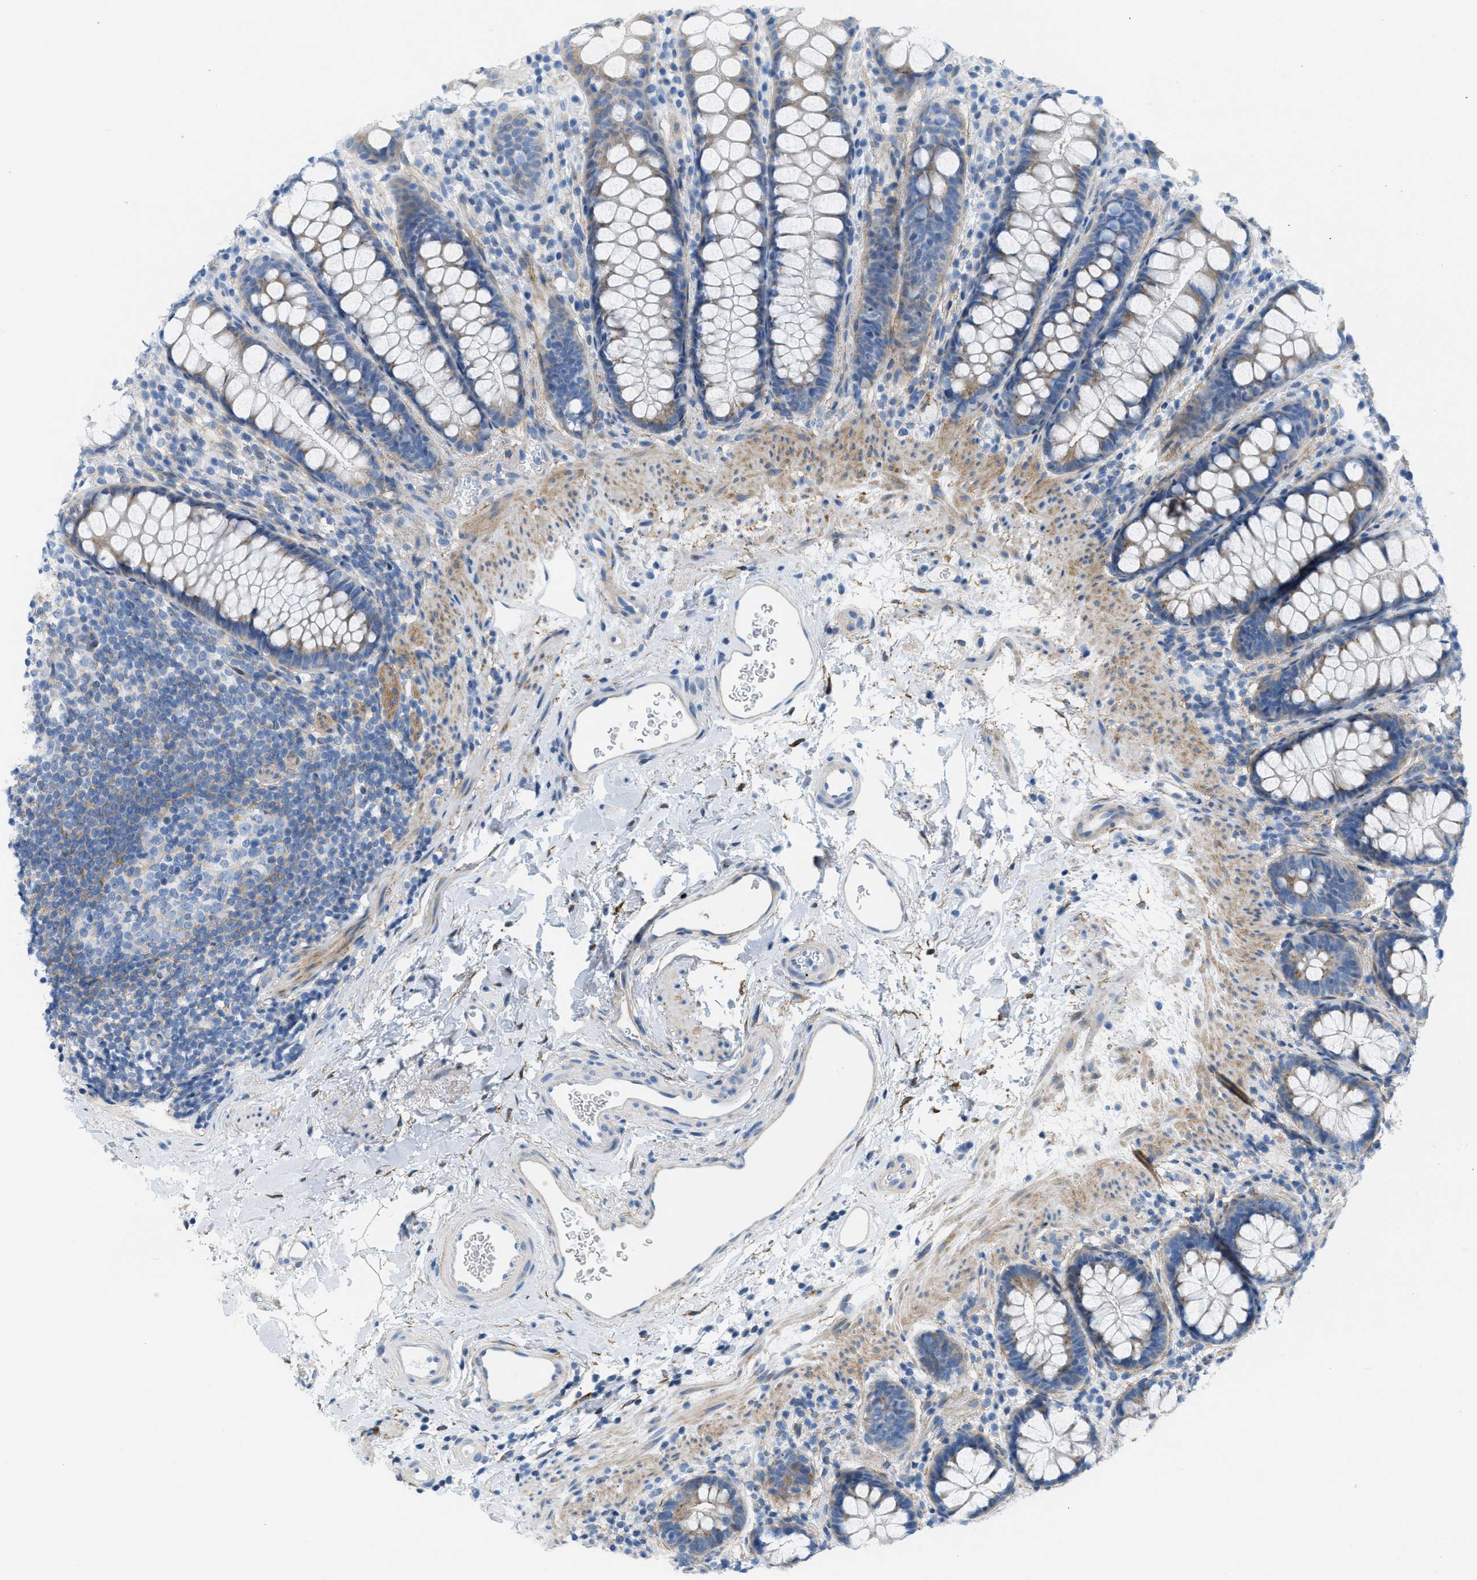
{"staining": {"intensity": "moderate", "quantity": "<25%", "location": "cytoplasmic/membranous"}, "tissue": "rectum", "cell_type": "Glandular cells", "image_type": "normal", "snomed": [{"axis": "morphology", "description": "Normal tissue, NOS"}, {"axis": "topography", "description": "Rectum"}], "caption": "Moderate cytoplasmic/membranous expression is appreciated in about <25% of glandular cells in normal rectum.", "gene": "ASGR1", "patient": {"sex": "female", "age": 65}}